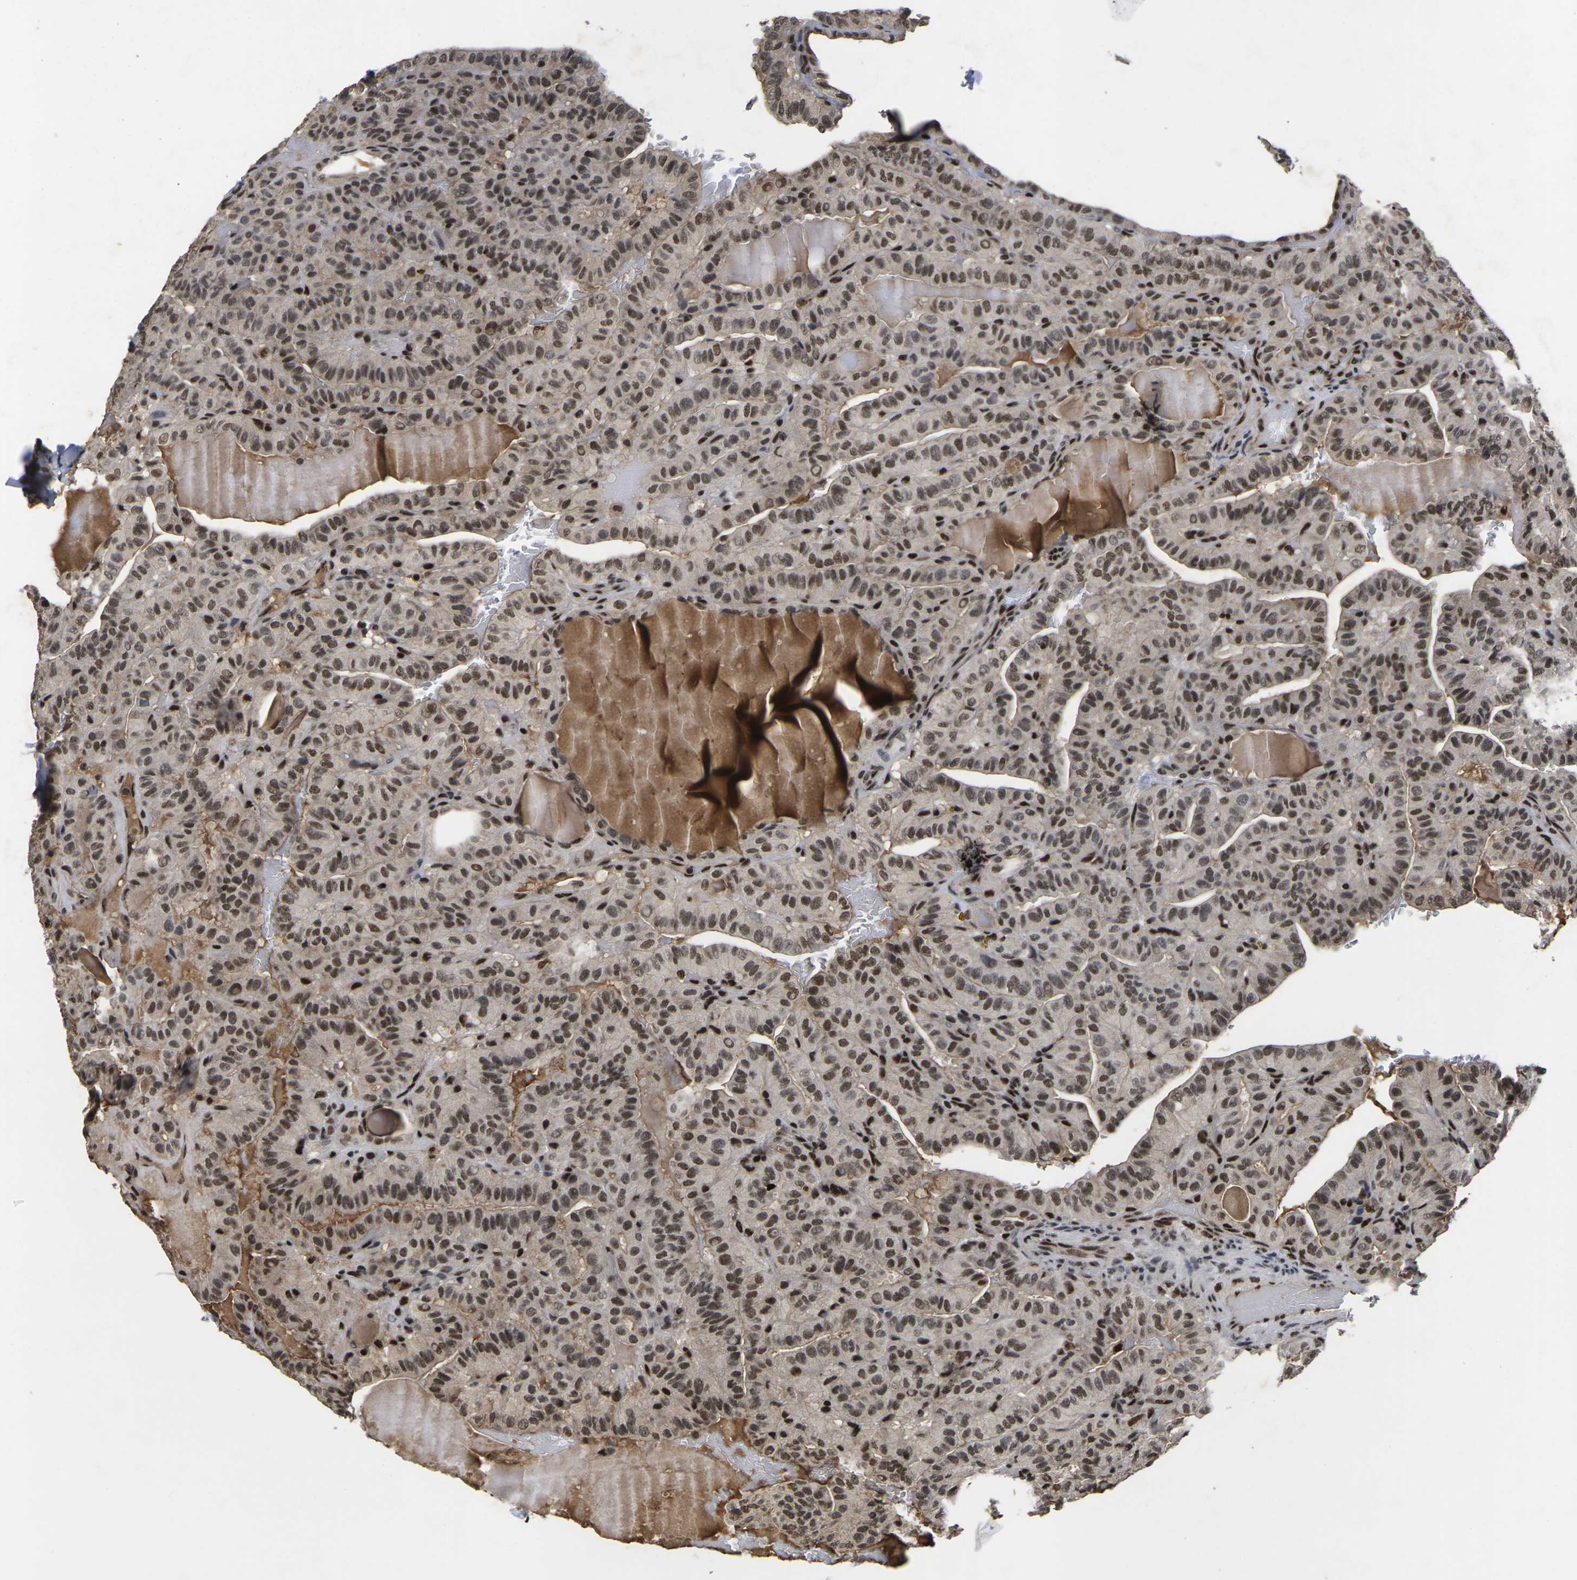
{"staining": {"intensity": "moderate", "quantity": ">75%", "location": "nuclear"}, "tissue": "thyroid cancer", "cell_type": "Tumor cells", "image_type": "cancer", "snomed": [{"axis": "morphology", "description": "Papillary adenocarcinoma, NOS"}, {"axis": "topography", "description": "Thyroid gland"}], "caption": "IHC of thyroid cancer (papillary adenocarcinoma) shows medium levels of moderate nuclear expression in about >75% of tumor cells.", "gene": "GTF2E1", "patient": {"sex": "male", "age": 77}}